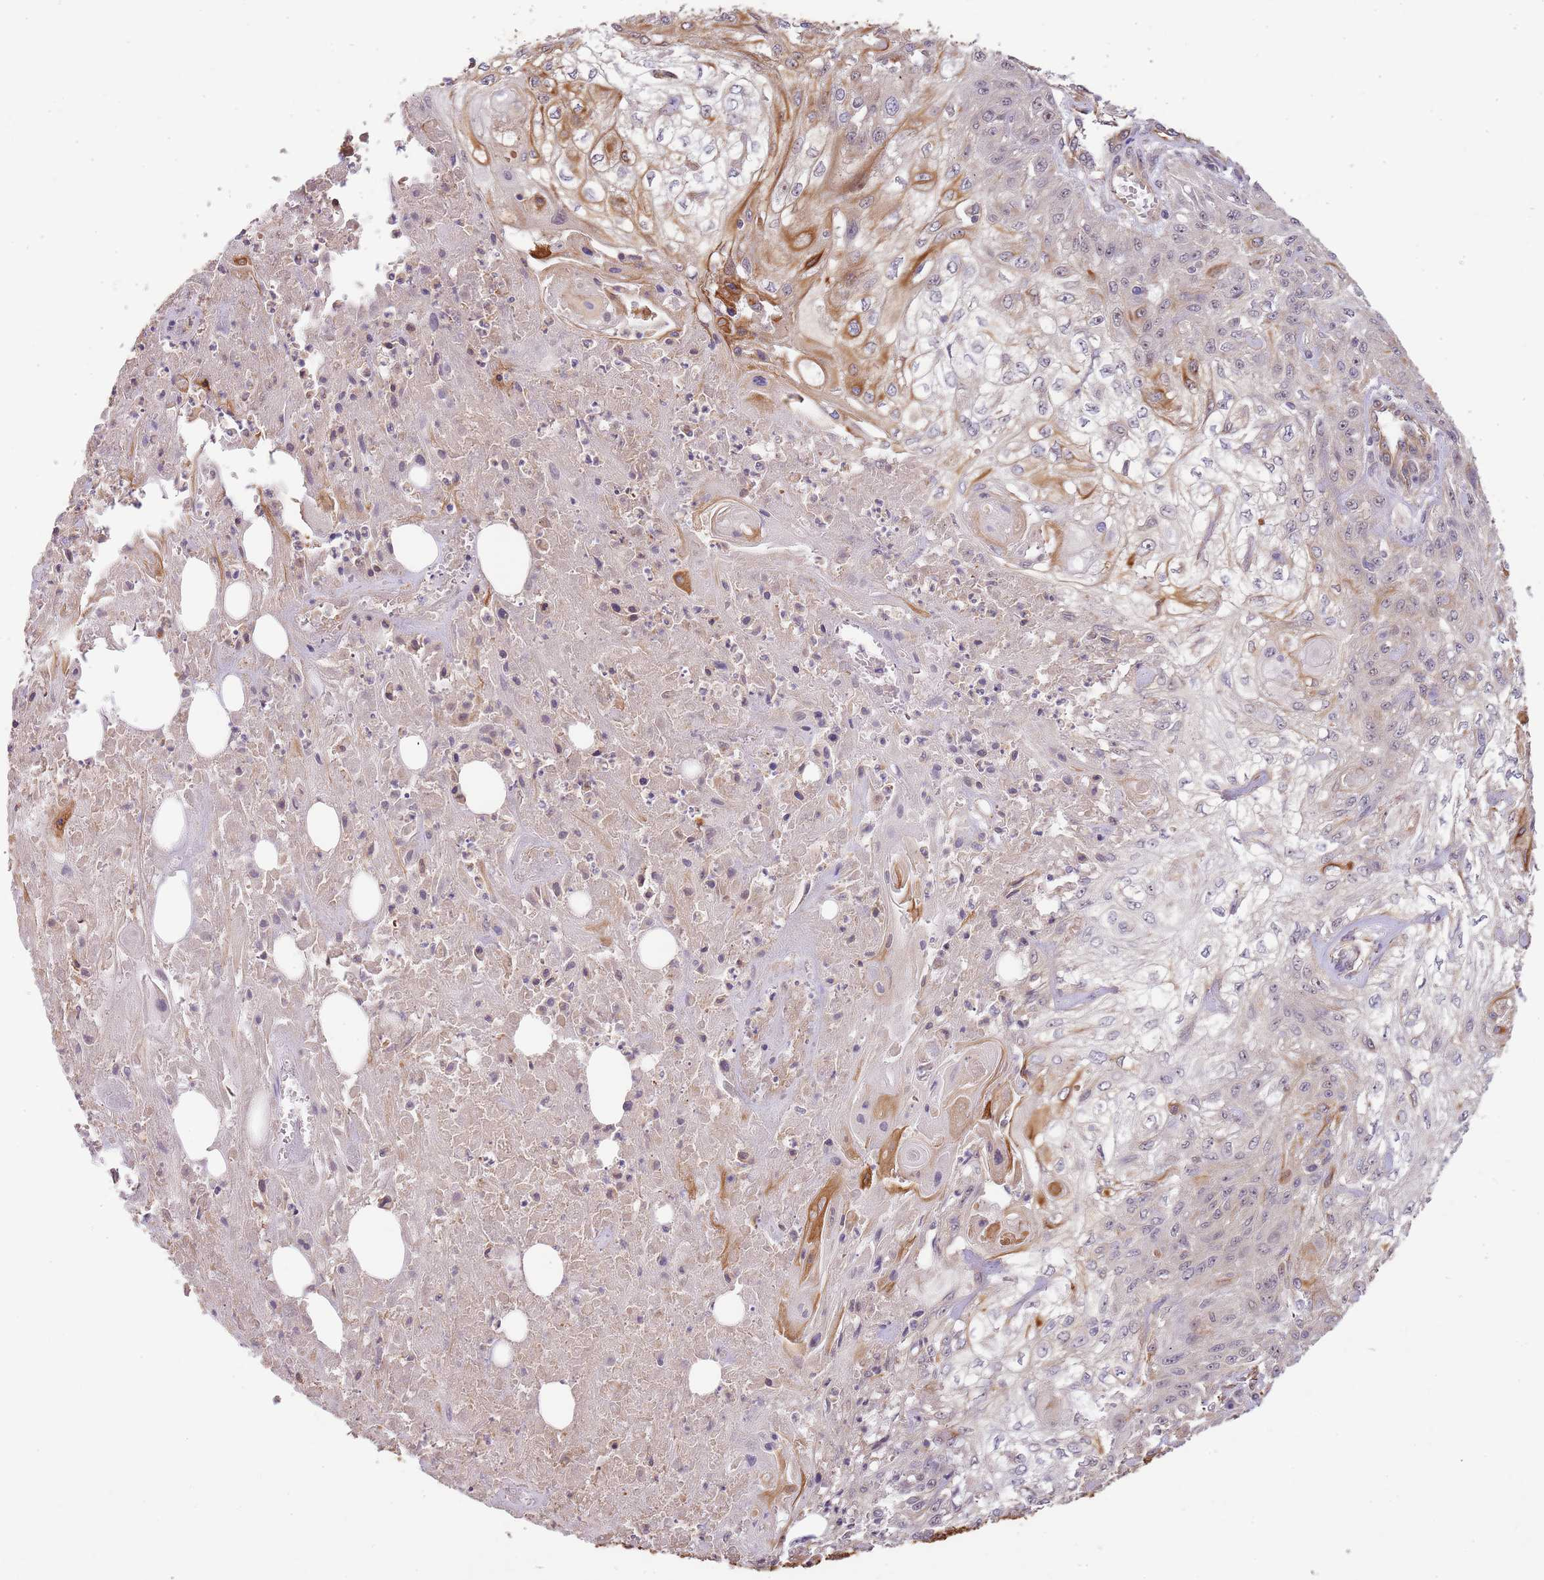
{"staining": {"intensity": "moderate", "quantity": "25%-75%", "location": "cytoplasmic/membranous"}, "tissue": "skin cancer", "cell_type": "Tumor cells", "image_type": "cancer", "snomed": [{"axis": "morphology", "description": "Squamous cell carcinoma, NOS"}, {"axis": "morphology", "description": "Squamous cell carcinoma, metastatic, NOS"}, {"axis": "topography", "description": "Skin"}, {"axis": "topography", "description": "Lymph node"}], "caption": "Brown immunohistochemical staining in skin squamous cell carcinoma displays moderate cytoplasmic/membranous expression in about 25%-75% of tumor cells. The protein of interest is shown in brown color, while the nuclei are stained blue.", "gene": "SURF2", "patient": {"sex": "male", "age": 75}}